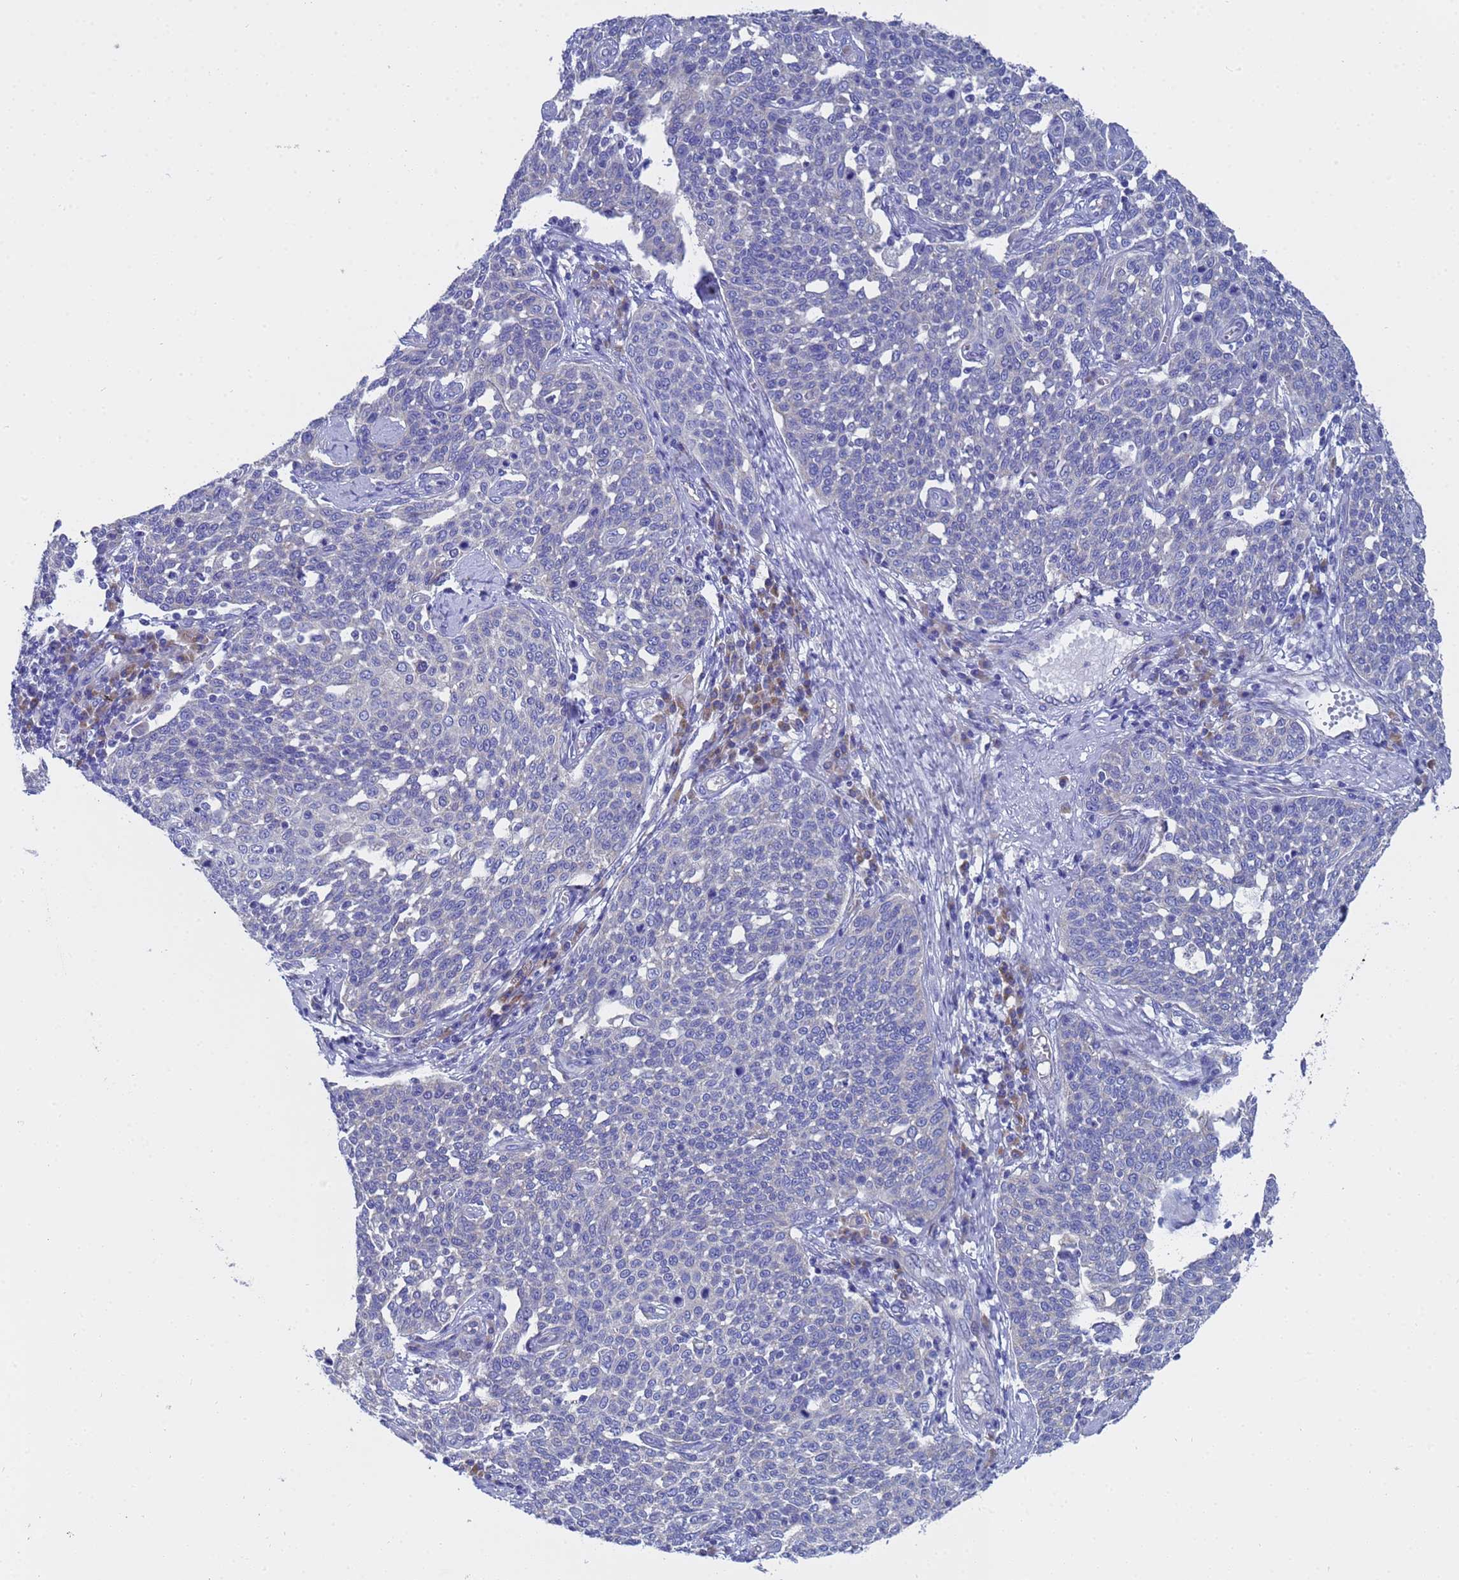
{"staining": {"intensity": "negative", "quantity": "none", "location": "none"}, "tissue": "cervical cancer", "cell_type": "Tumor cells", "image_type": "cancer", "snomed": [{"axis": "morphology", "description": "Squamous cell carcinoma, NOS"}, {"axis": "topography", "description": "Cervix"}], "caption": "This is an immunohistochemistry (IHC) histopathology image of cervical cancer. There is no positivity in tumor cells.", "gene": "TM4SF4", "patient": {"sex": "female", "age": 34}}